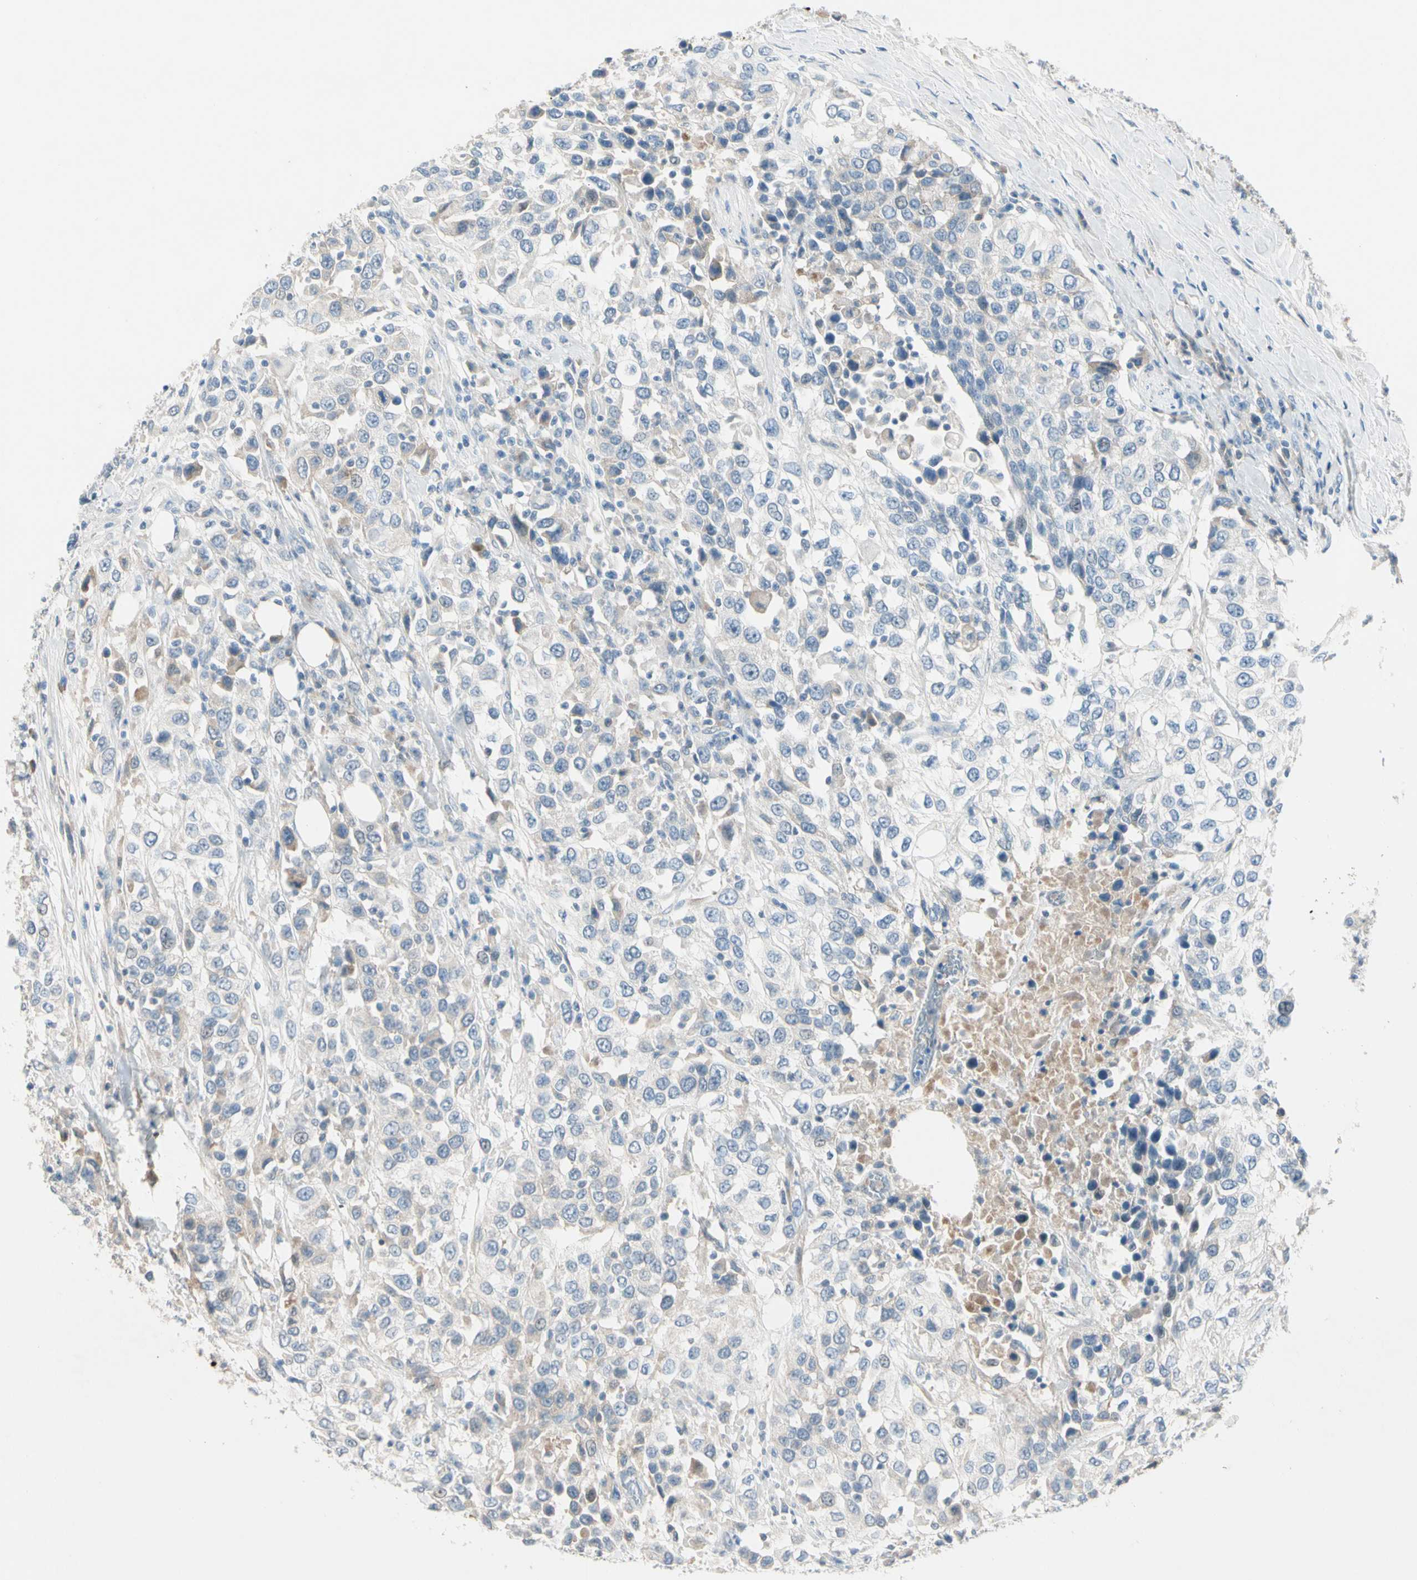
{"staining": {"intensity": "weak", "quantity": "<25%", "location": "cytoplasmic/membranous"}, "tissue": "urothelial cancer", "cell_type": "Tumor cells", "image_type": "cancer", "snomed": [{"axis": "morphology", "description": "Urothelial carcinoma, High grade"}, {"axis": "topography", "description": "Urinary bladder"}], "caption": "This is a image of immunohistochemistry (IHC) staining of high-grade urothelial carcinoma, which shows no expression in tumor cells.", "gene": "SERPIND1", "patient": {"sex": "female", "age": 80}}